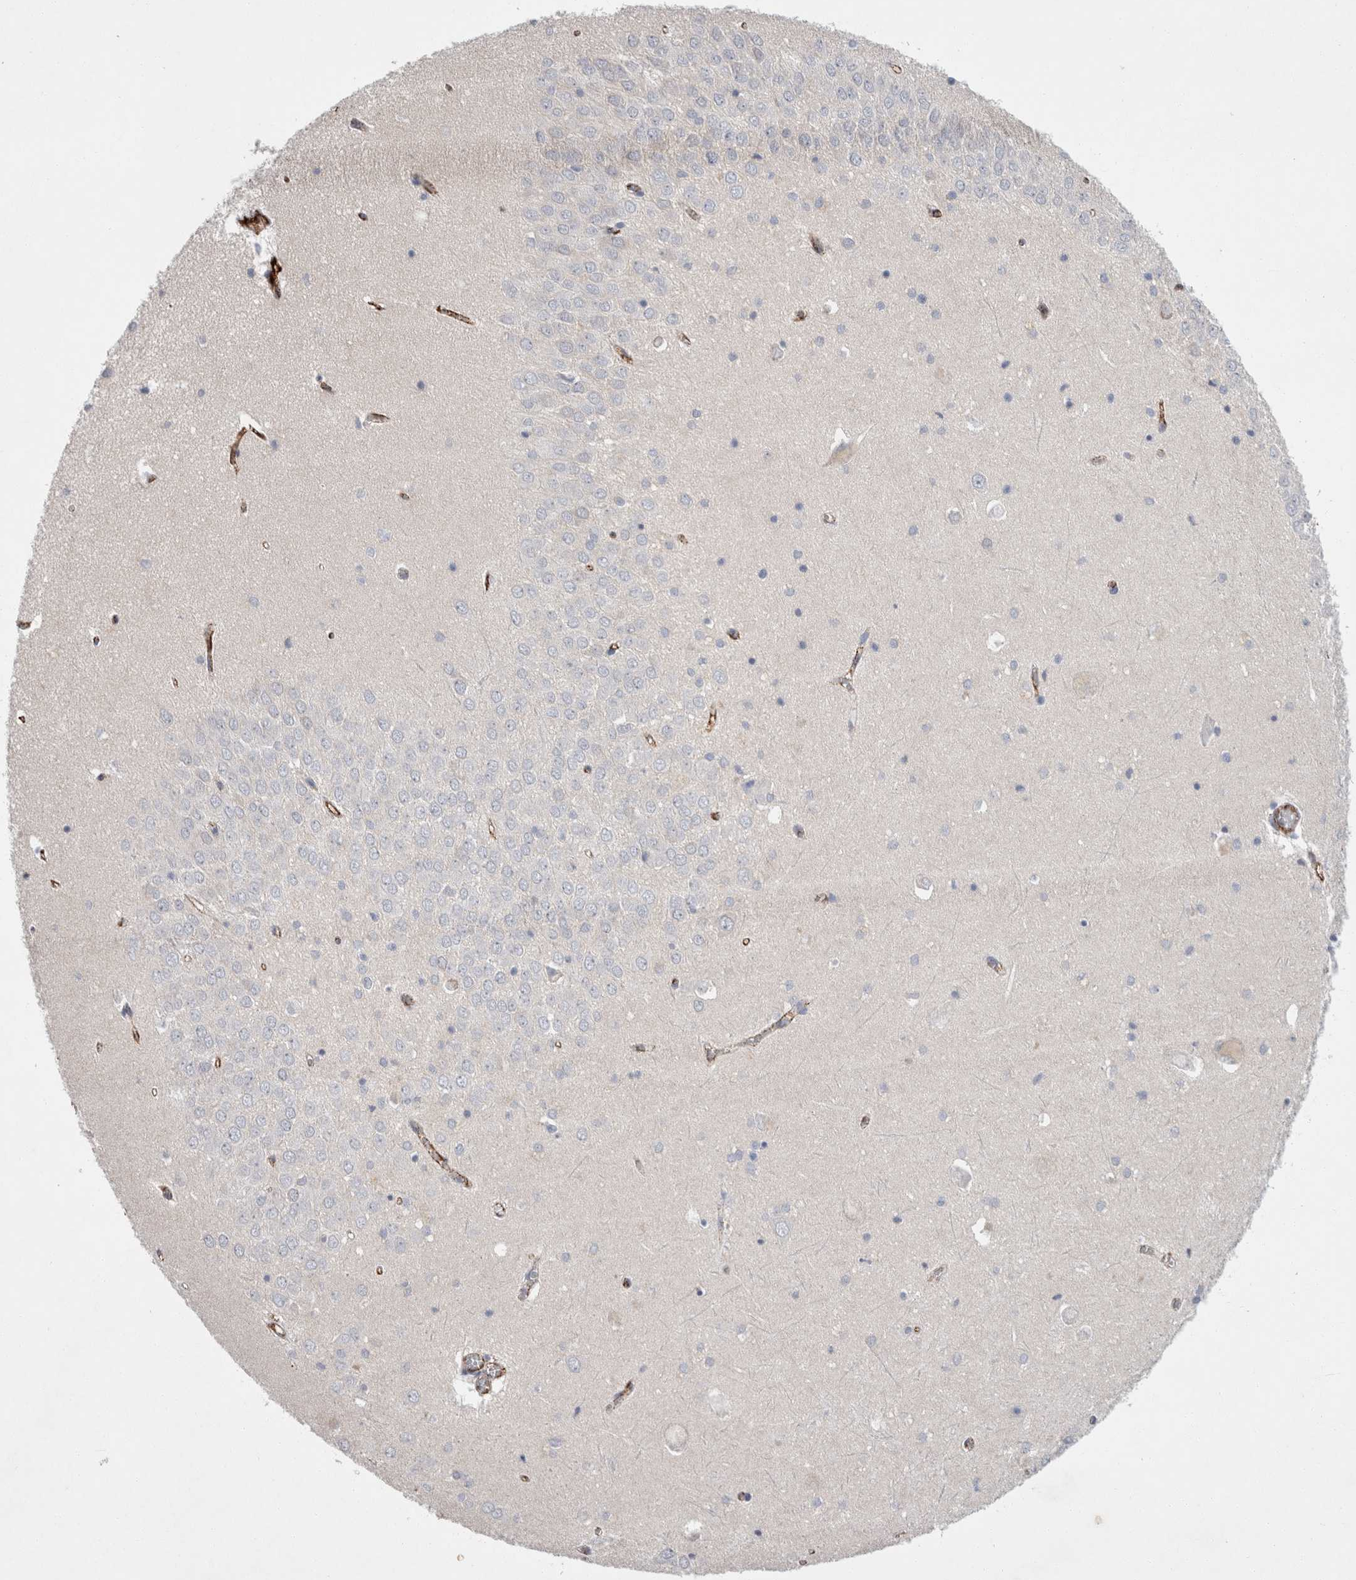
{"staining": {"intensity": "negative", "quantity": "none", "location": "none"}, "tissue": "hippocampus", "cell_type": "Glial cells", "image_type": "normal", "snomed": [{"axis": "morphology", "description": "Normal tissue, NOS"}, {"axis": "topography", "description": "Hippocampus"}], "caption": "High power microscopy histopathology image of an IHC image of normal hippocampus, revealing no significant staining in glial cells.", "gene": "IARS2", "patient": {"sex": "male", "age": 70}}